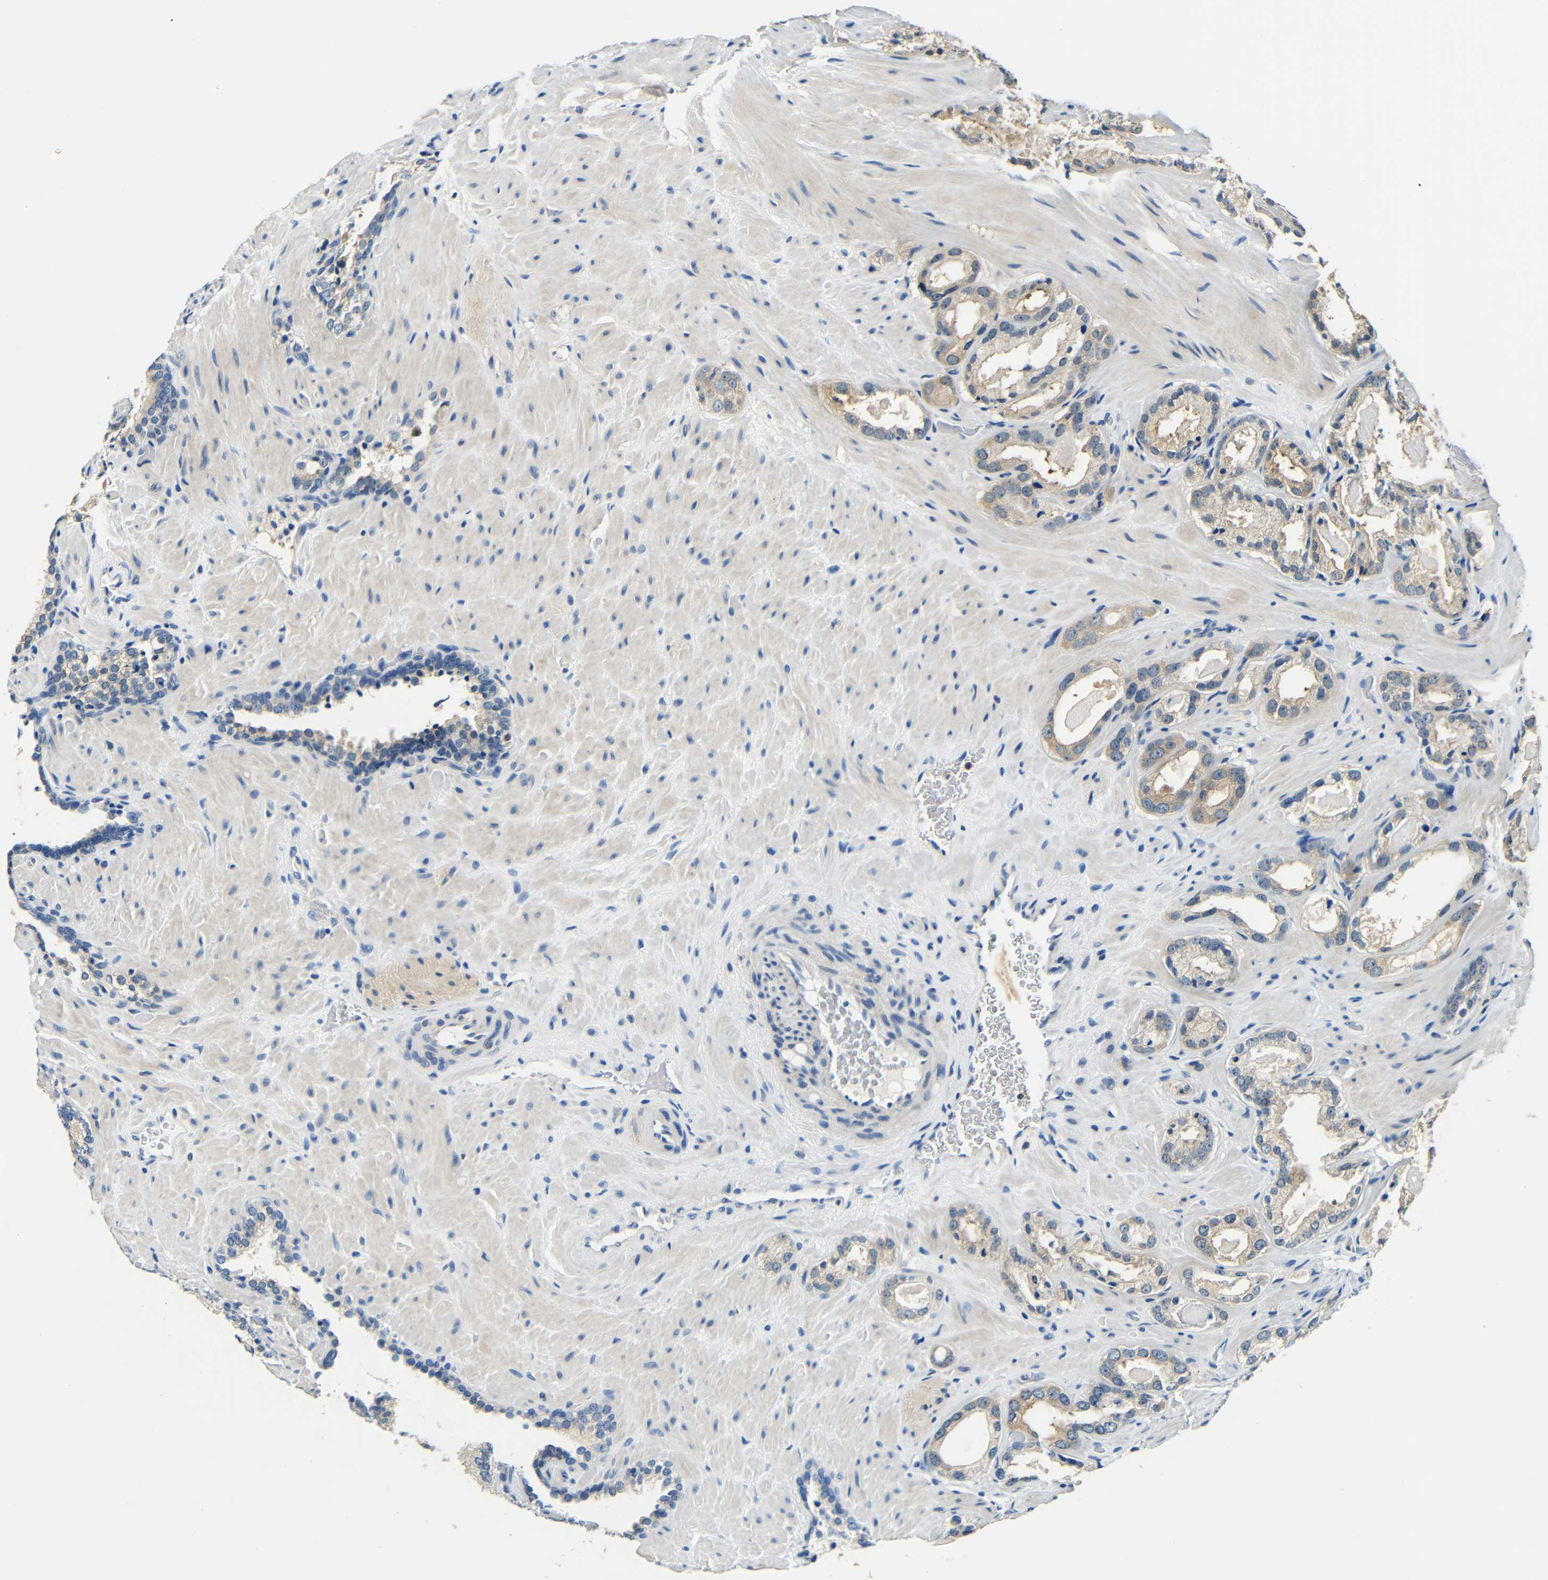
{"staining": {"intensity": "weak", "quantity": ">75%", "location": "cytoplasmic/membranous"}, "tissue": "prostate cancer", "cell_type": "Tumor cells", "image_type": "cancer", "snomed": [{"axis": "morphology", "description": "Adenocarcinoma, High grade"}, {"axis": "topography", "description": "Prostate"}], "caption": "IHC histopathology image of neoplastic tissue: prostate high-grade adenocarcinoma stained using immunohistochemistry demonstrates low levels of weak protein expression localized specifically in the cytoplasmic/membranous of tumor cells, appearing as a cytoplasmic/membranous brown color.", "gene": "ADAP1", "patient": {"sex": "male", "age": 64}}